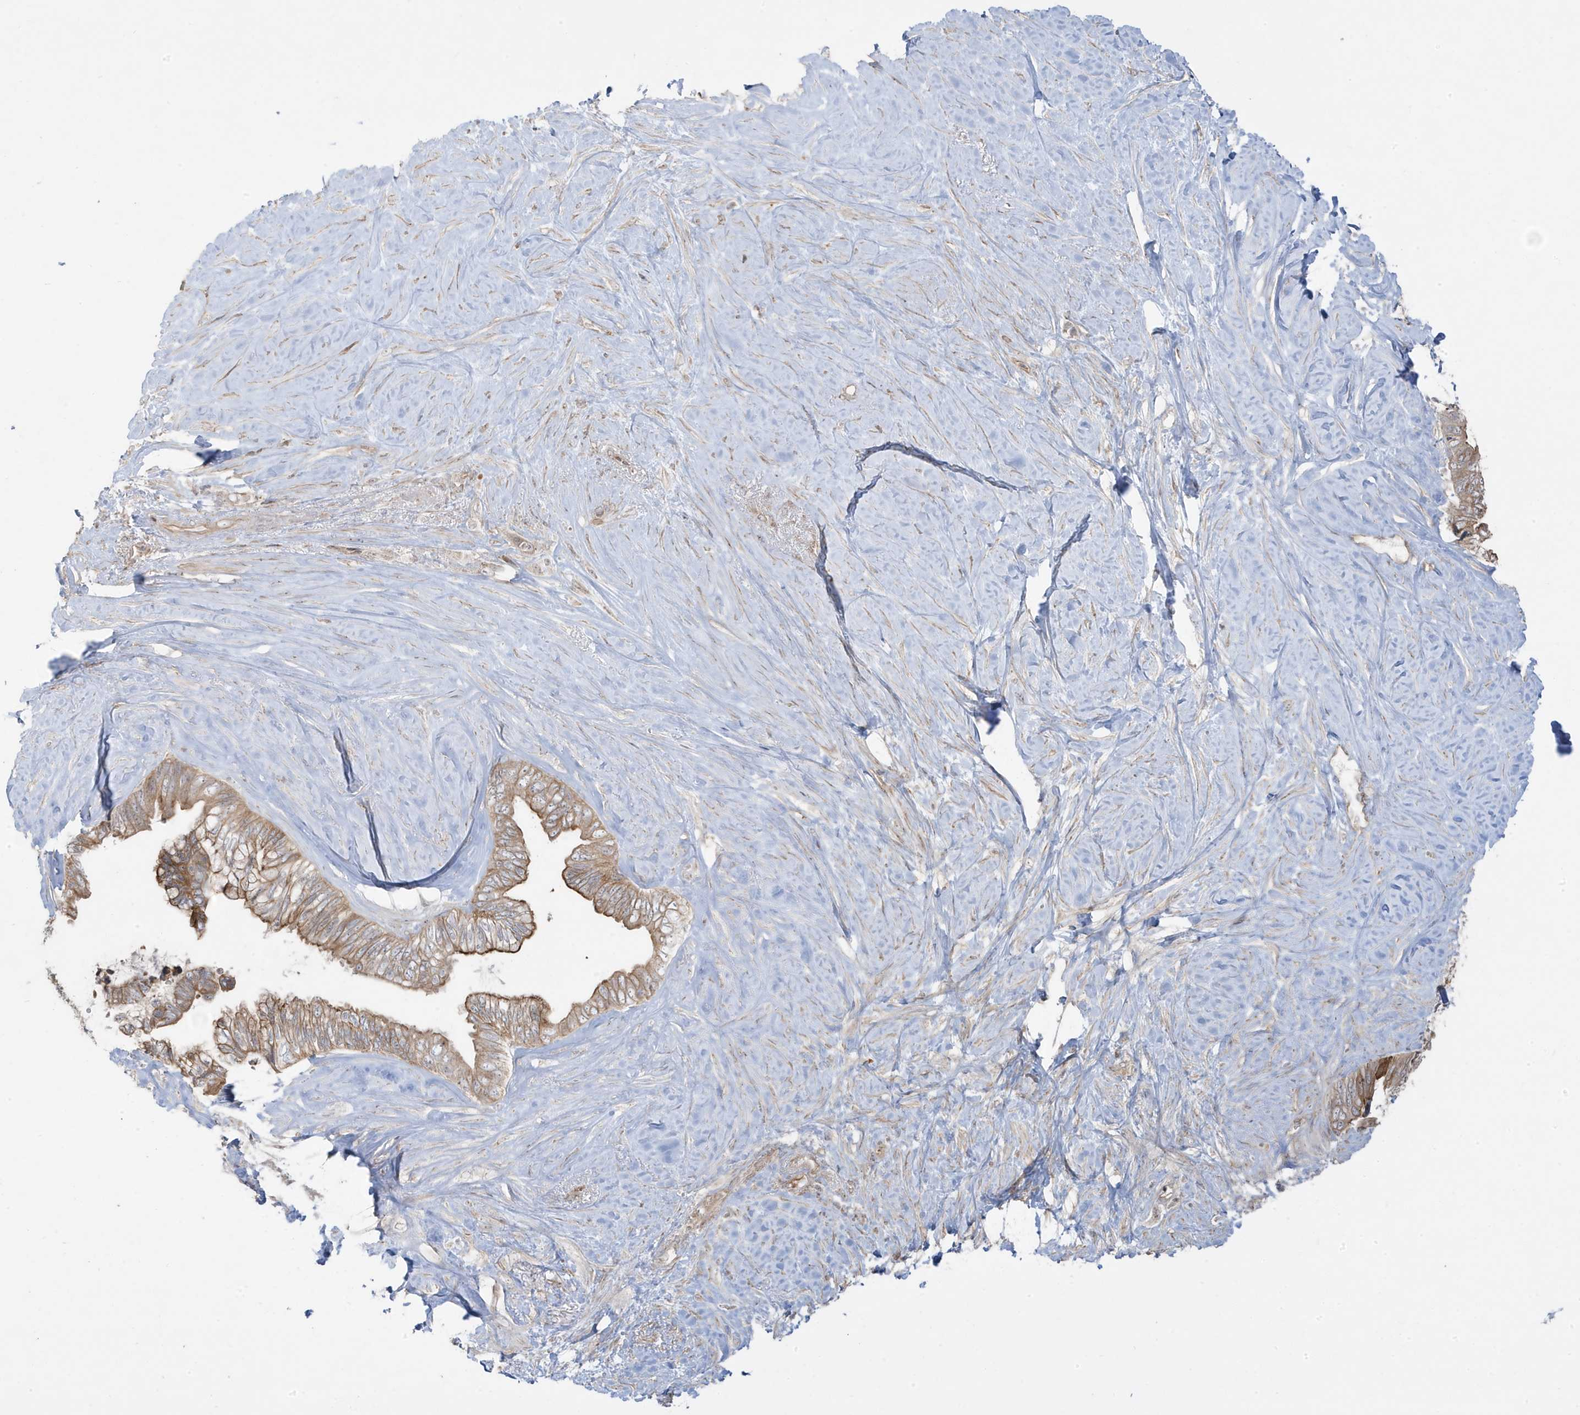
{"staining": {"intensity": "moderate", "quantity": ">75%", "location": "cytoplasmic/membranous"}, "tissue": "pancreatic cancer", "cell_type": "Tumor cells", "image_type": "cancer", "snomed": [{"axis": "morphology", "description": "Adenocarcinoma, NOS"}, {"axis": "topography", "description": "Pancreas"}], "caption": "Protein positivity by IHC displays moderate cytoplasmic/membranous expression in about >75% of tumor cells in pancreatic cancer. (DAB IHC with brightfield microscopy, high magnification).", "gene": "DNAJC12", "patient": {"sex": "female", "age": 72}}